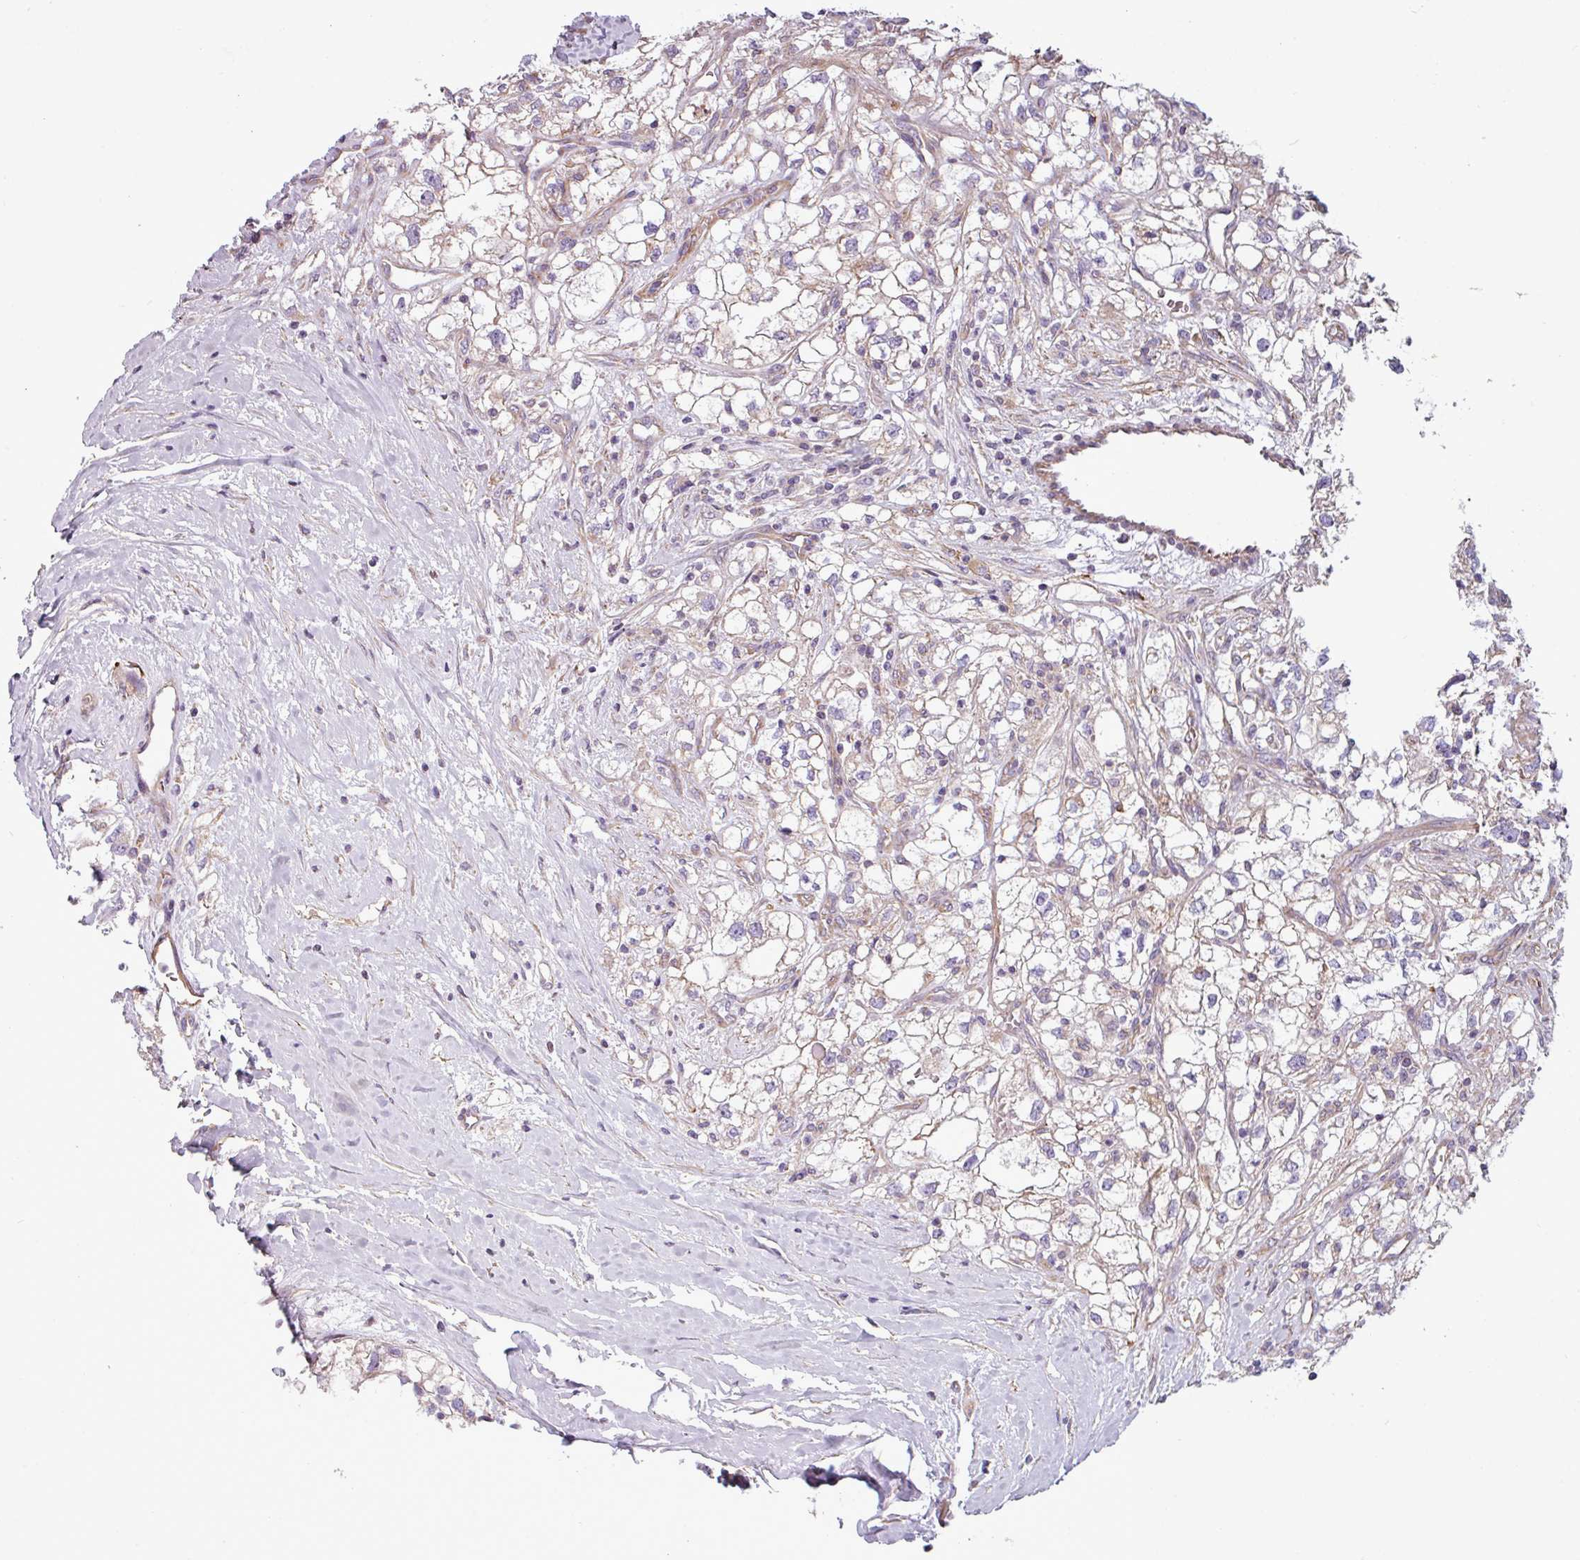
{"staining": {"intensity": "negative", "quantity": "none", "location": "none"}, "tissue": "renal cancer", "cell_type": "Tumor cells", "image_type": "cancer", "snomed": [{"axis": "morphology", "description": "Adenocarcinoma, NOS"}, {"axis": "topography", "description": "Kidney"}], "caption": "The immunohistochemistry (IHC) image has no significant staining in tumor cells of renal cancer (adenocarcinoma) tissue.", "gene": "BTN2A2", "patient": {"sex": "male", "age": 59}}